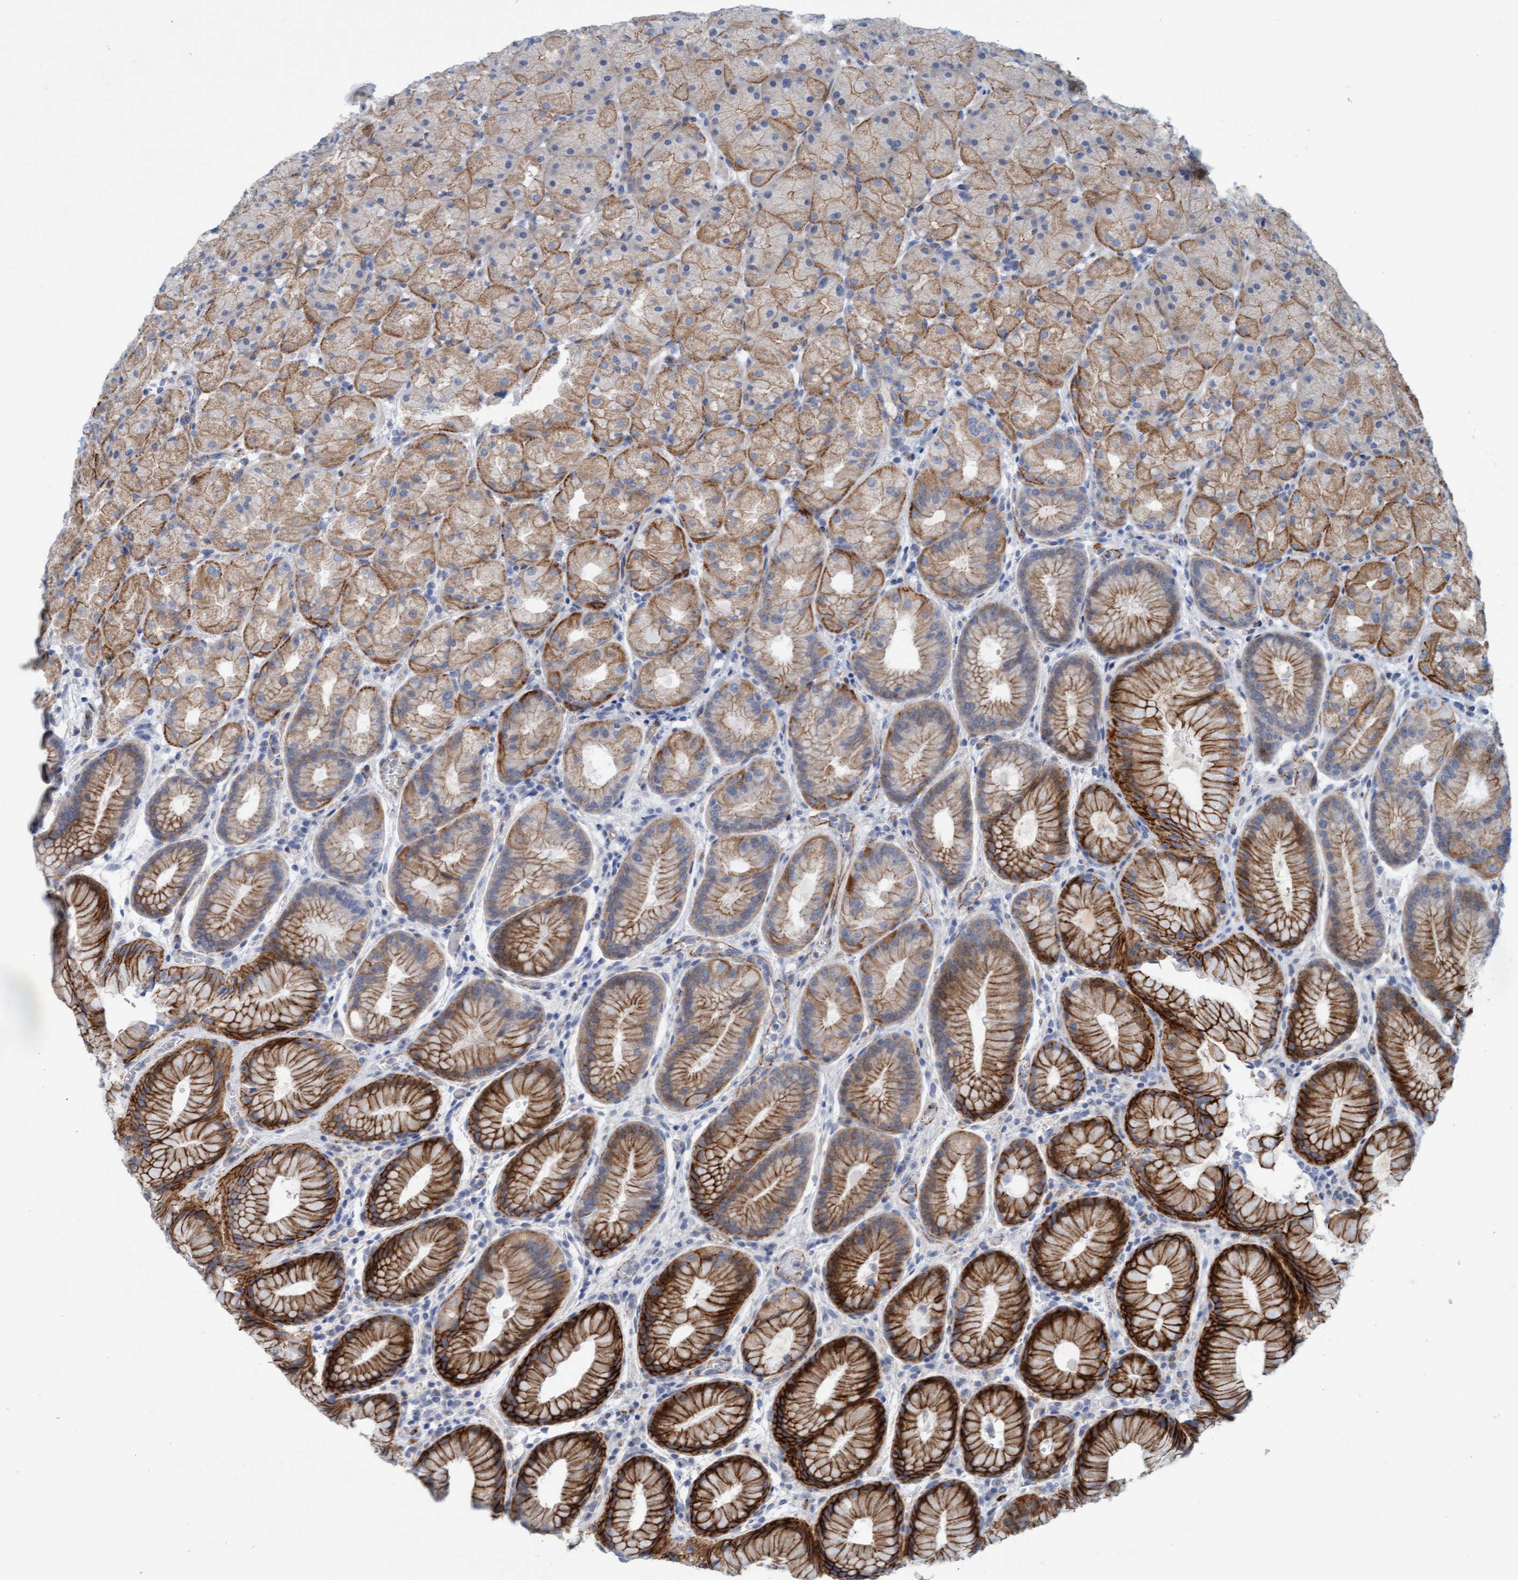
{"staining": {"intensity": "strong", "quantity": "25%-75%", "location": "cytoplasmic/membranous"}, "tissue": "stomach", "cell_type": "Glandular cells", "image_type": "normal", "snomed": [{"axis": "morphology", "description": "Normal tissue, NOS"}, {"axis": "topography", "description": "Stomach, upper"}, {"axis": "topography", "description": "Stomach"}], "caption": "IHC (DAB (3,3'-diaminobenzidine)) staining of normal human stomach displays strong cytoplasmic/membranous protein staining in approximately 25%-75% of glandular cells.", "gene": "KRBA2", "patient": {"sex": "male", "age": 48}}